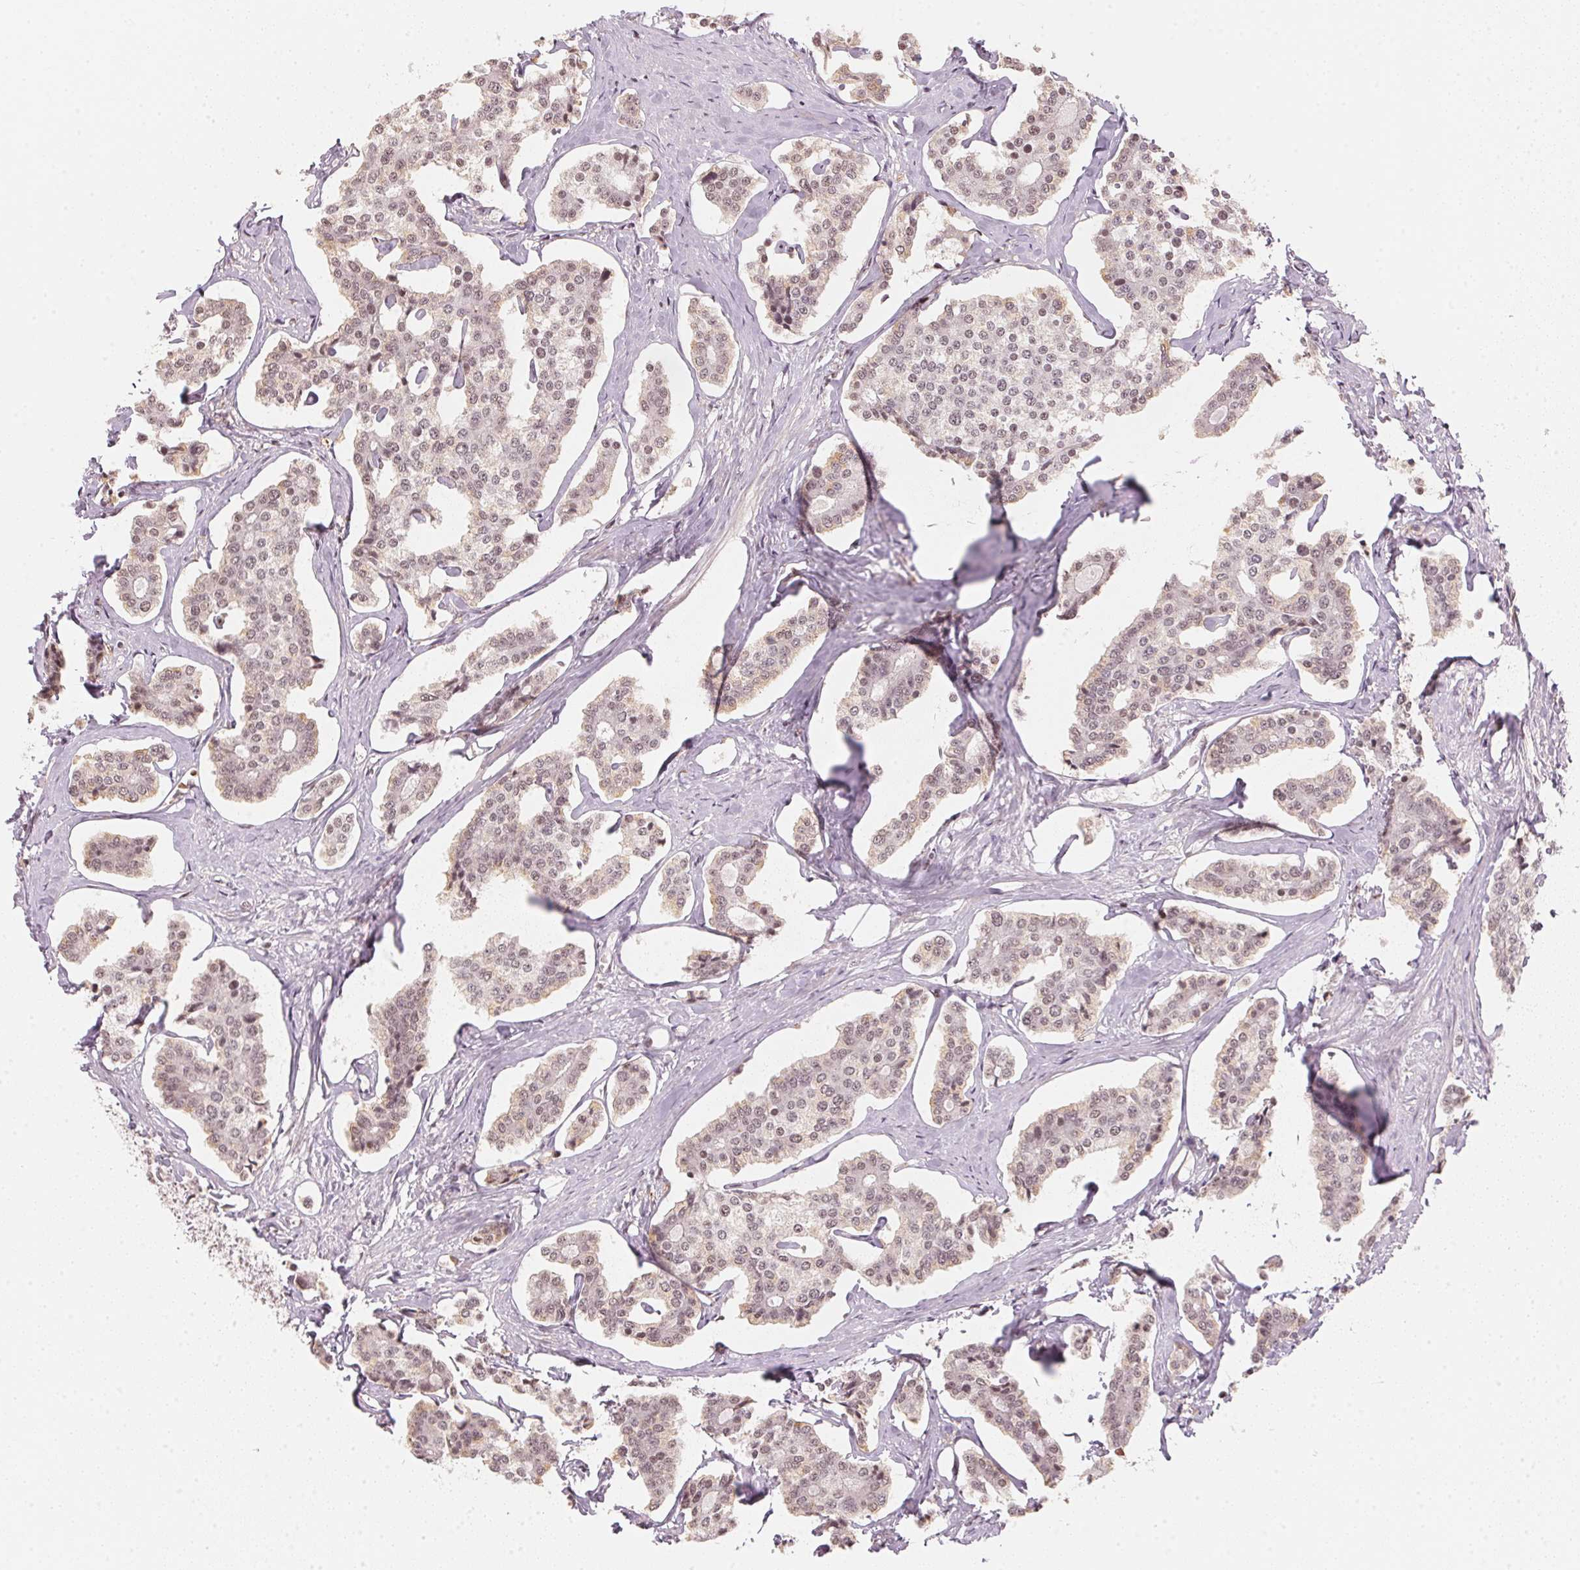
{"staining": {"intensity": "weak", "quantity": ">75%", "location": "nuclear"}, "tissue": "carcinoid", "cell_type": "Tumor cells", "image_type": "cancer", "snomed": [{"axis": "morphology", "description": "Carcinoid, malignant, NOS"}, {"axis": "topography", "description": "Small intestine"}], "caption": "Carcinoid was stained to show a protein in brown. There is low levels of weak nuclear expression in about >75% of tumor cells.", "gene": "KAT6A", "patient": {"sex": "female", "age": 65}}